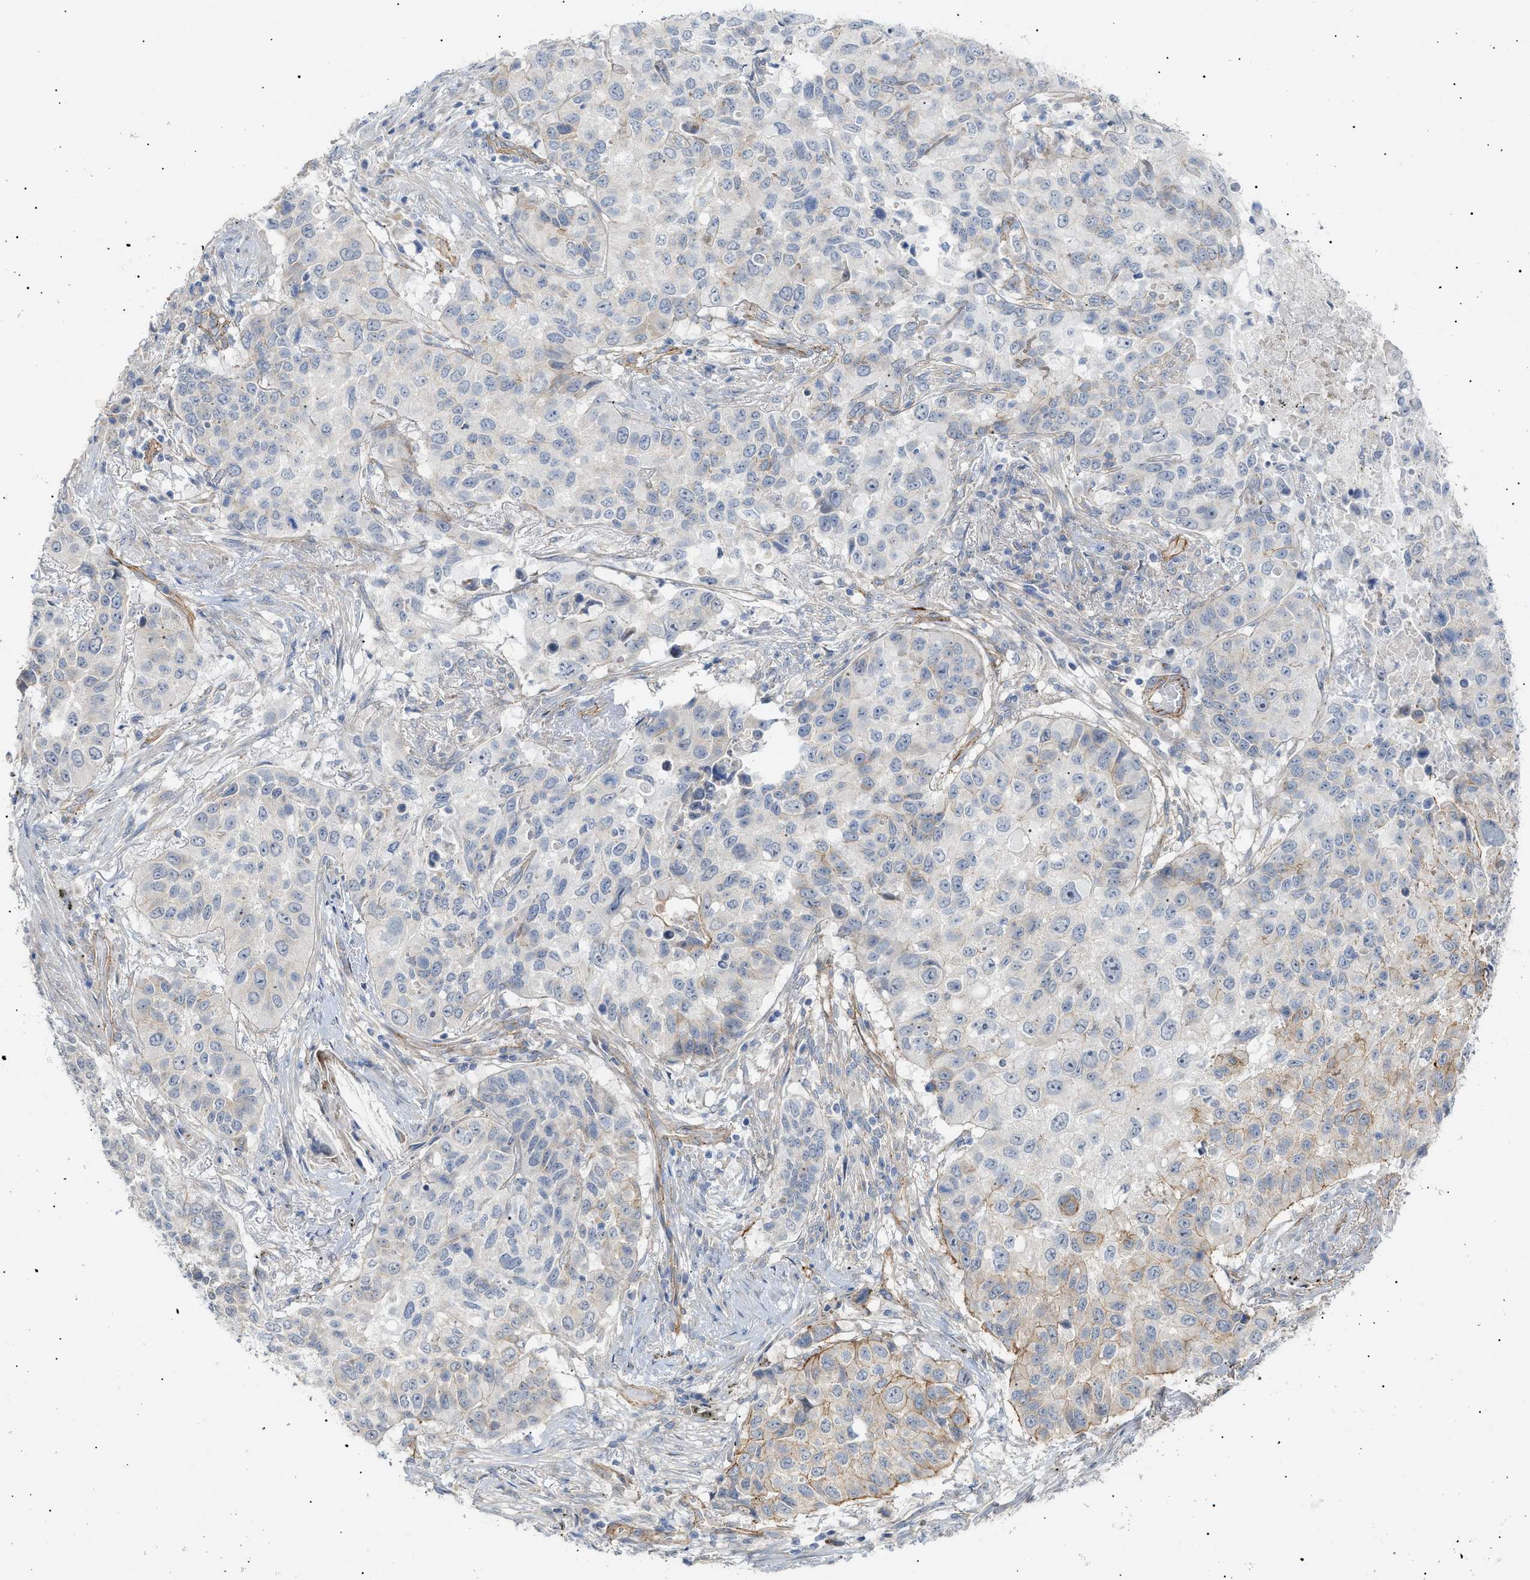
{"staining": {"intensity": "weak", "quantity": "<25%", "location": "cytoplasmic/membranous"}, "tissue": "lung cancer", "cell_type": "Tumor cells", "image_type": "cancer", "snomed": [{"axis": "morphology", "description": "Squamous cell carcinoma, NOS"}, {"axis": "topography", "description": "Lung"}], "caption": "This image is of squamous cell carcinoma (lung) stained with immunohistochemistry (IHC) to label a protein in brown with the nuclei are counter-stained blue. There is no positivity in tumor cells.", "gene": "ZFHX2", "patient": {"sex": "male", "age": 57}}